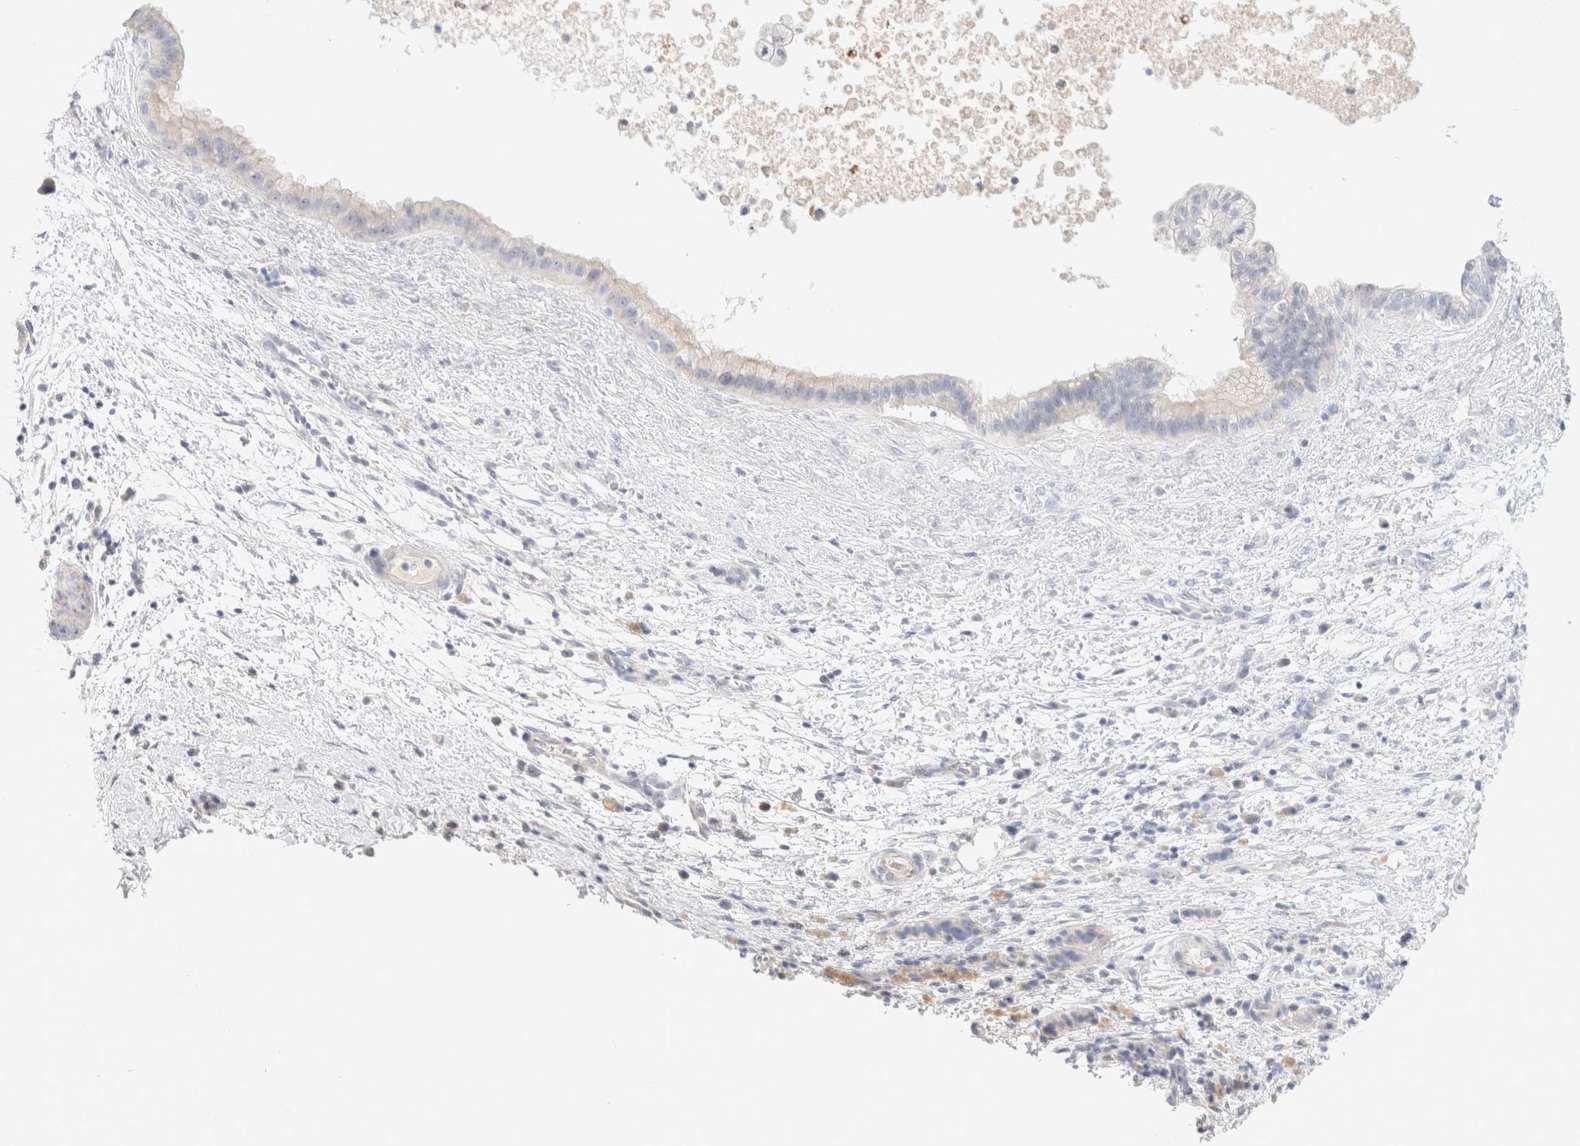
{"staining": {"intensity": "negative", "quantity": "none", "location": "none"}, "tissue": "pancreatic cancer", "cell_type": "Tumor cells", "image_type": "cancer", "snomed": [{"axis": "morphology", "description": "Adenocarcinoma, NOS"}, {"axis": "topography", "description": "Pancreas"}], "caption": "The histopathology image reveals no staining of tumor cells in pancreatic cancer (adenocarcinoma).", "gene": "HEXD", "patient": {"sex": "female", "age": 78}}